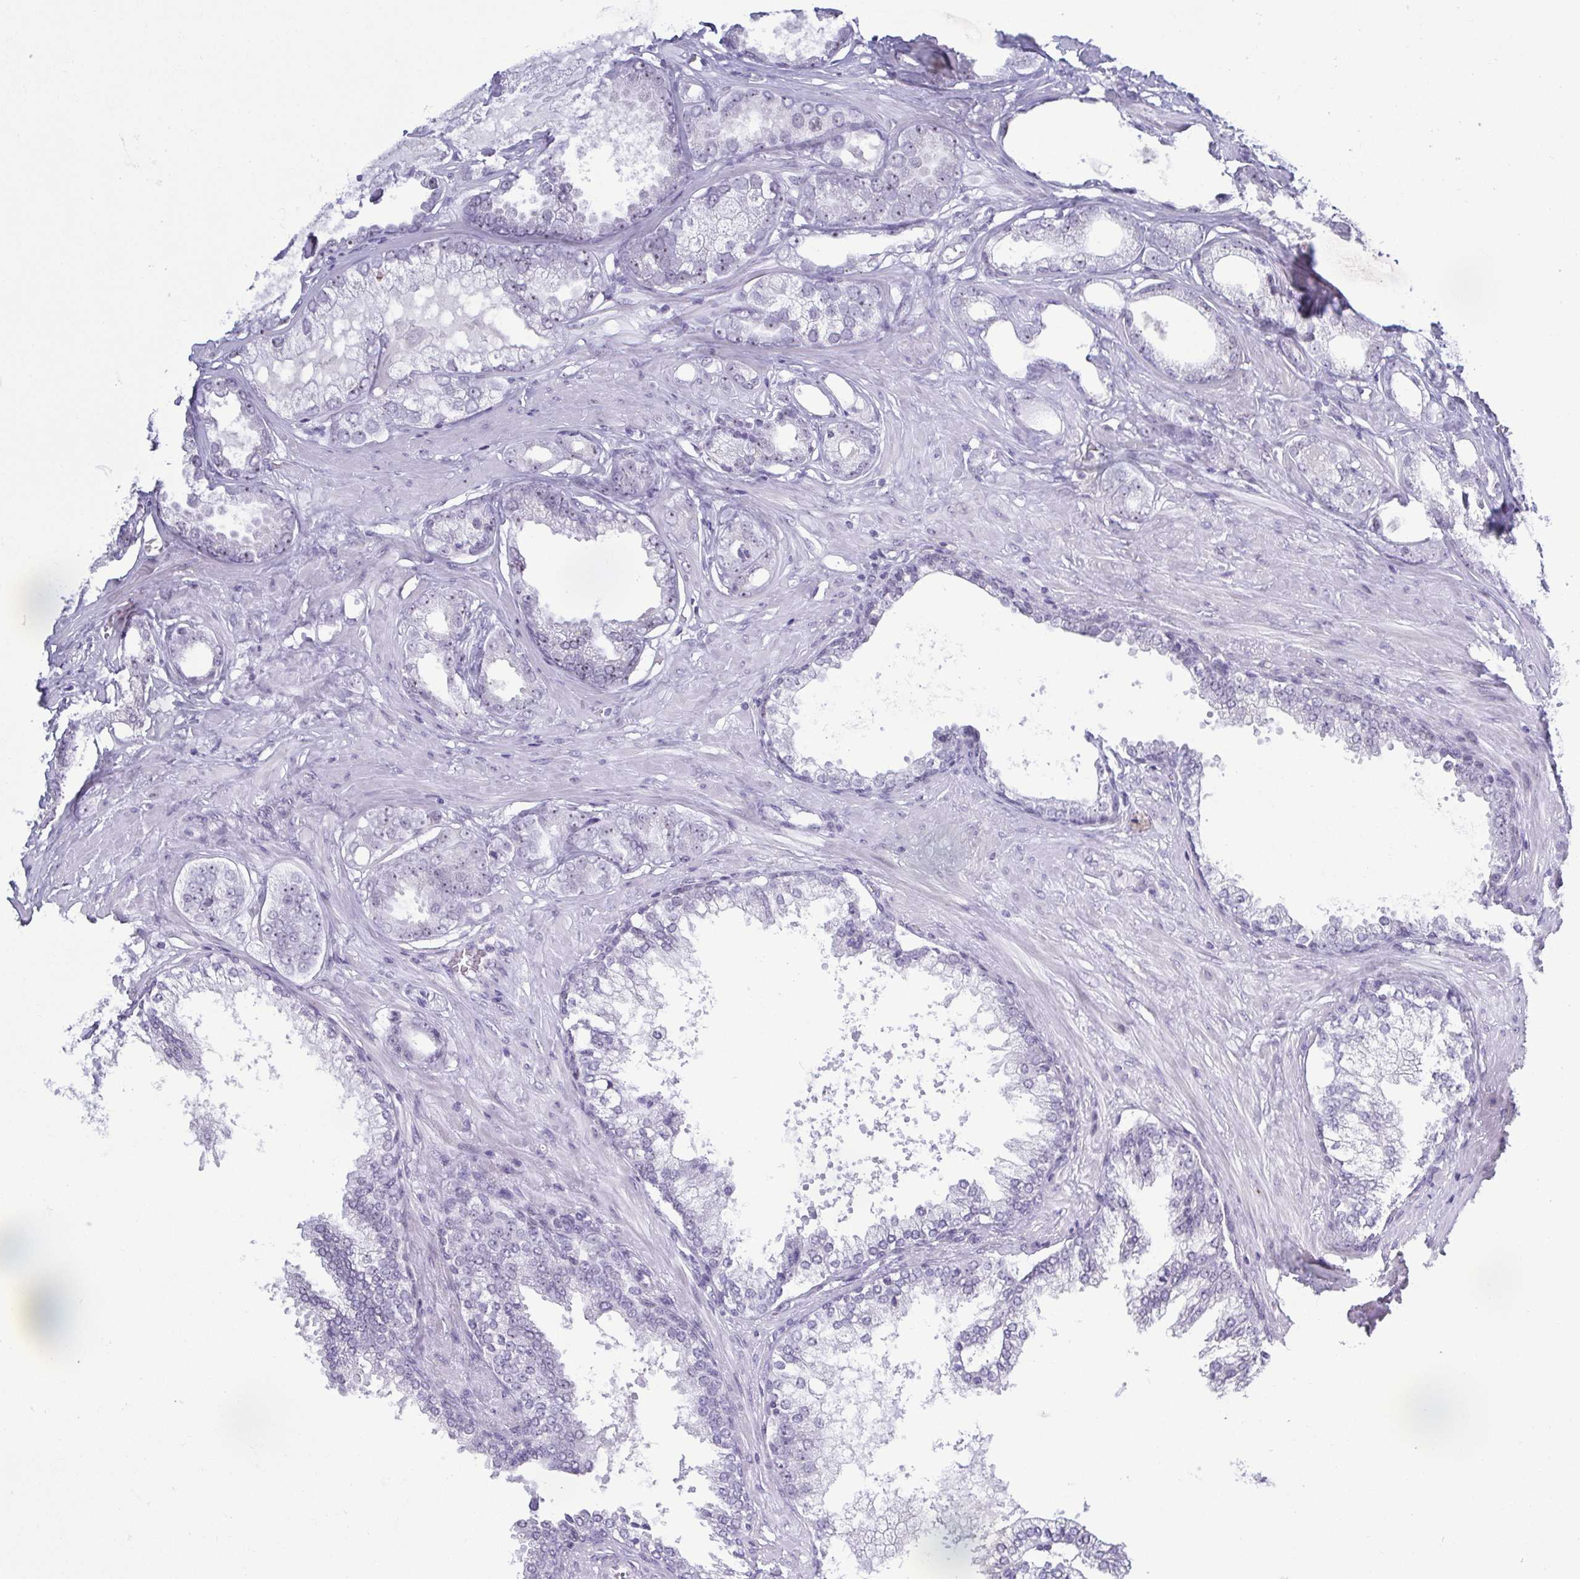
{"staining": {"intensity": "negative", "quantity": "none", "location": "none"}, "tissue": "prostate cancer", "cell_type": "Tumor cells", "image_type": "cancer", "snomed": [{"axis": "morphology", "description": "Adenocarcinoma, Low grade"}, {"axis": "topography", "description": "Prostate"}], "caption": "Immunohistochemistry micrograph of prostate adenocarcinoma (low-grade) stained for a protein (brown), which exhibits no expression in tumor cells. (DAB IHC visualized using brightfield microscopy, high magnification).", "gene": "BZW1", "patient": {"sex": "male", "age": 65}}